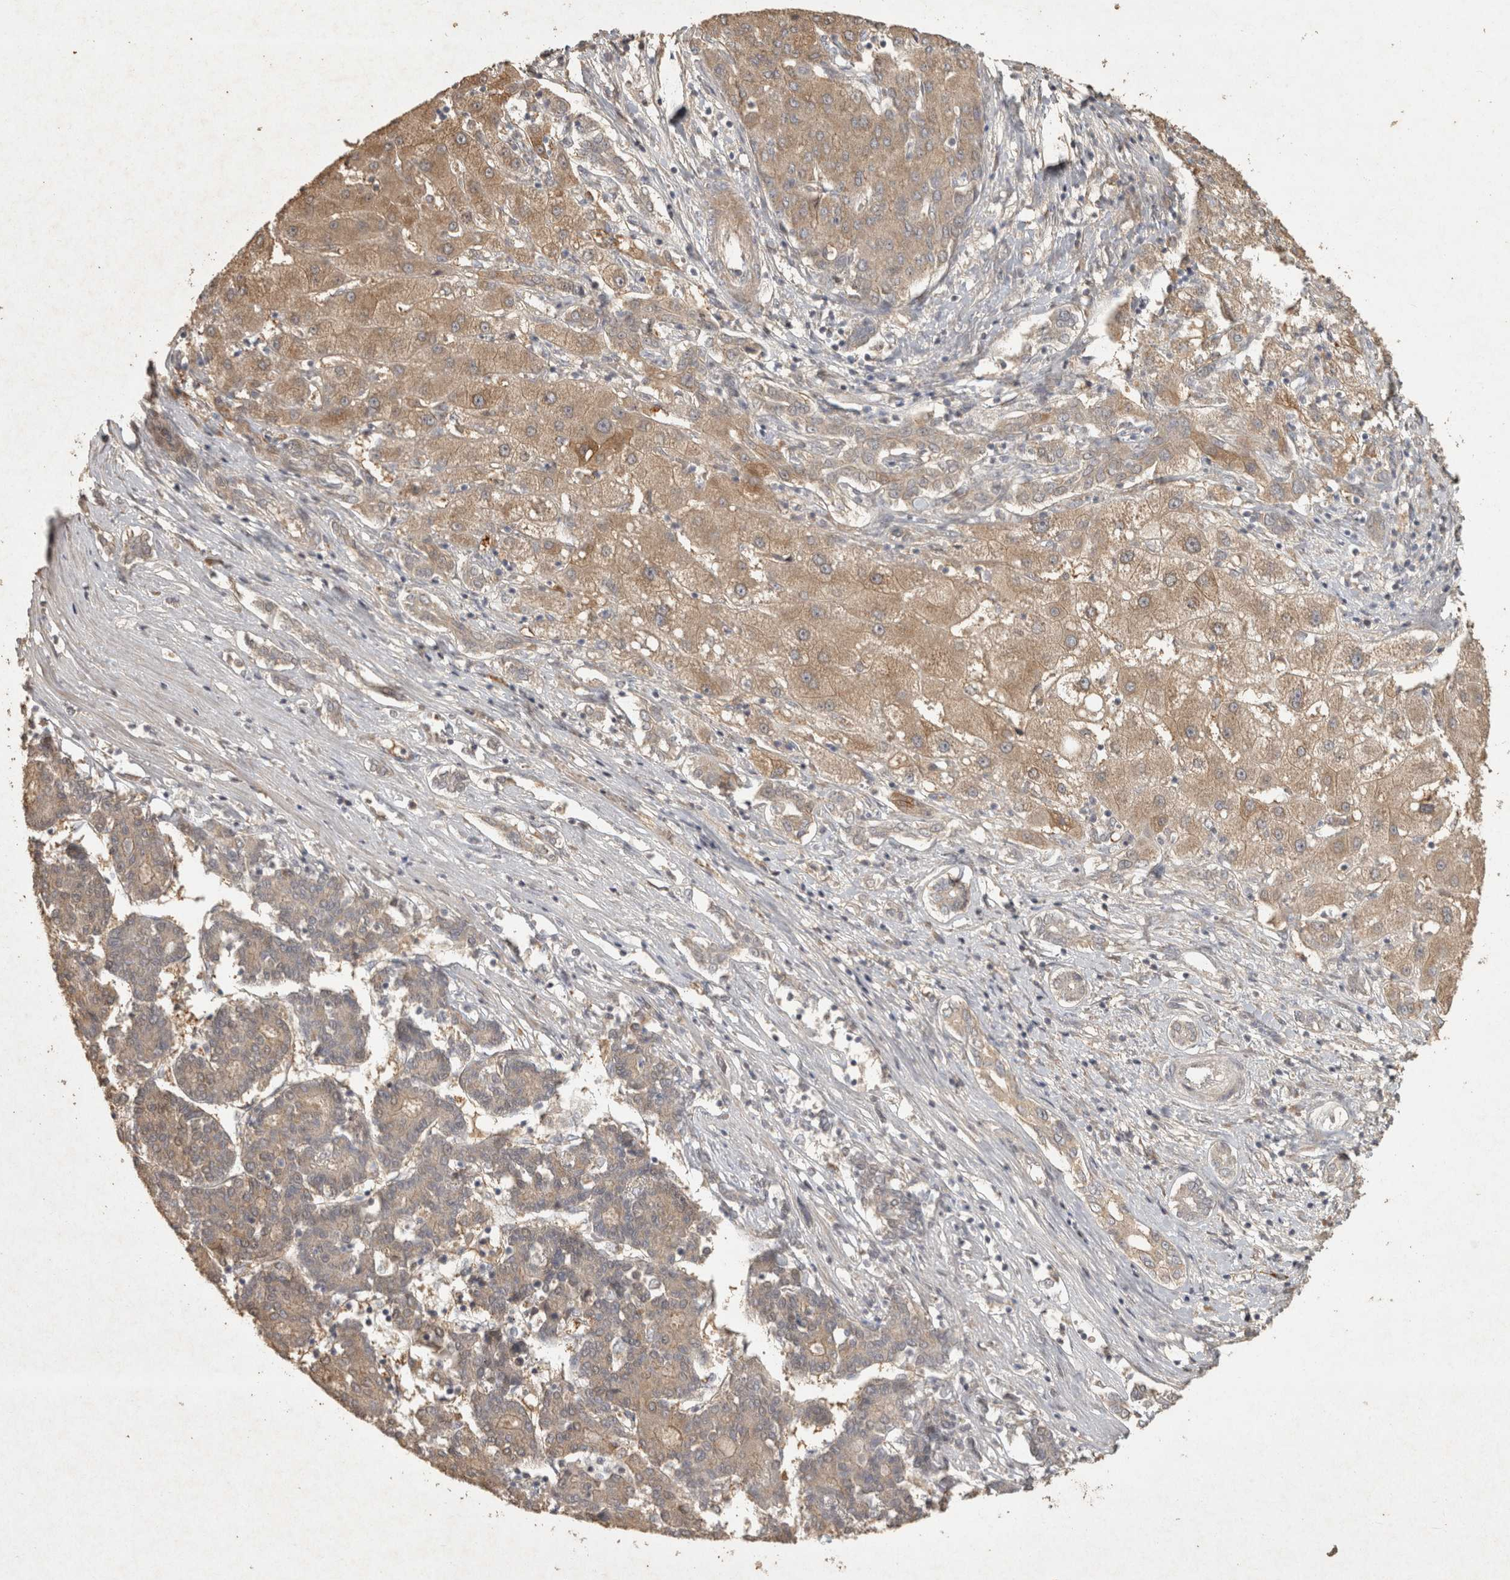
{"staining": {"intensity": "weak", "quantity": ">75%", "location": "cytoplasmic/membranous"}, "tissue": "liver cancer", "cell_type": "Tumor cells", "image_type": "cancer", "snomed": [{"axis": "morphology", "description": "Carcinoma, Hepatocellular, NOS"}, {"axis": "topography", "description": "Liver"}], "caption": "Hepatocellular carcinoma (liver) tissue shows weak cytoplasmic/membranous positivity in approximately >75% of tumor cells The staining was performed using DAB, with brown indicating positive protein expression. Nuclei are stained blue with hematoxylin.", "gene": "OSTN", "patient": {"sex": "male", "age": 65}}